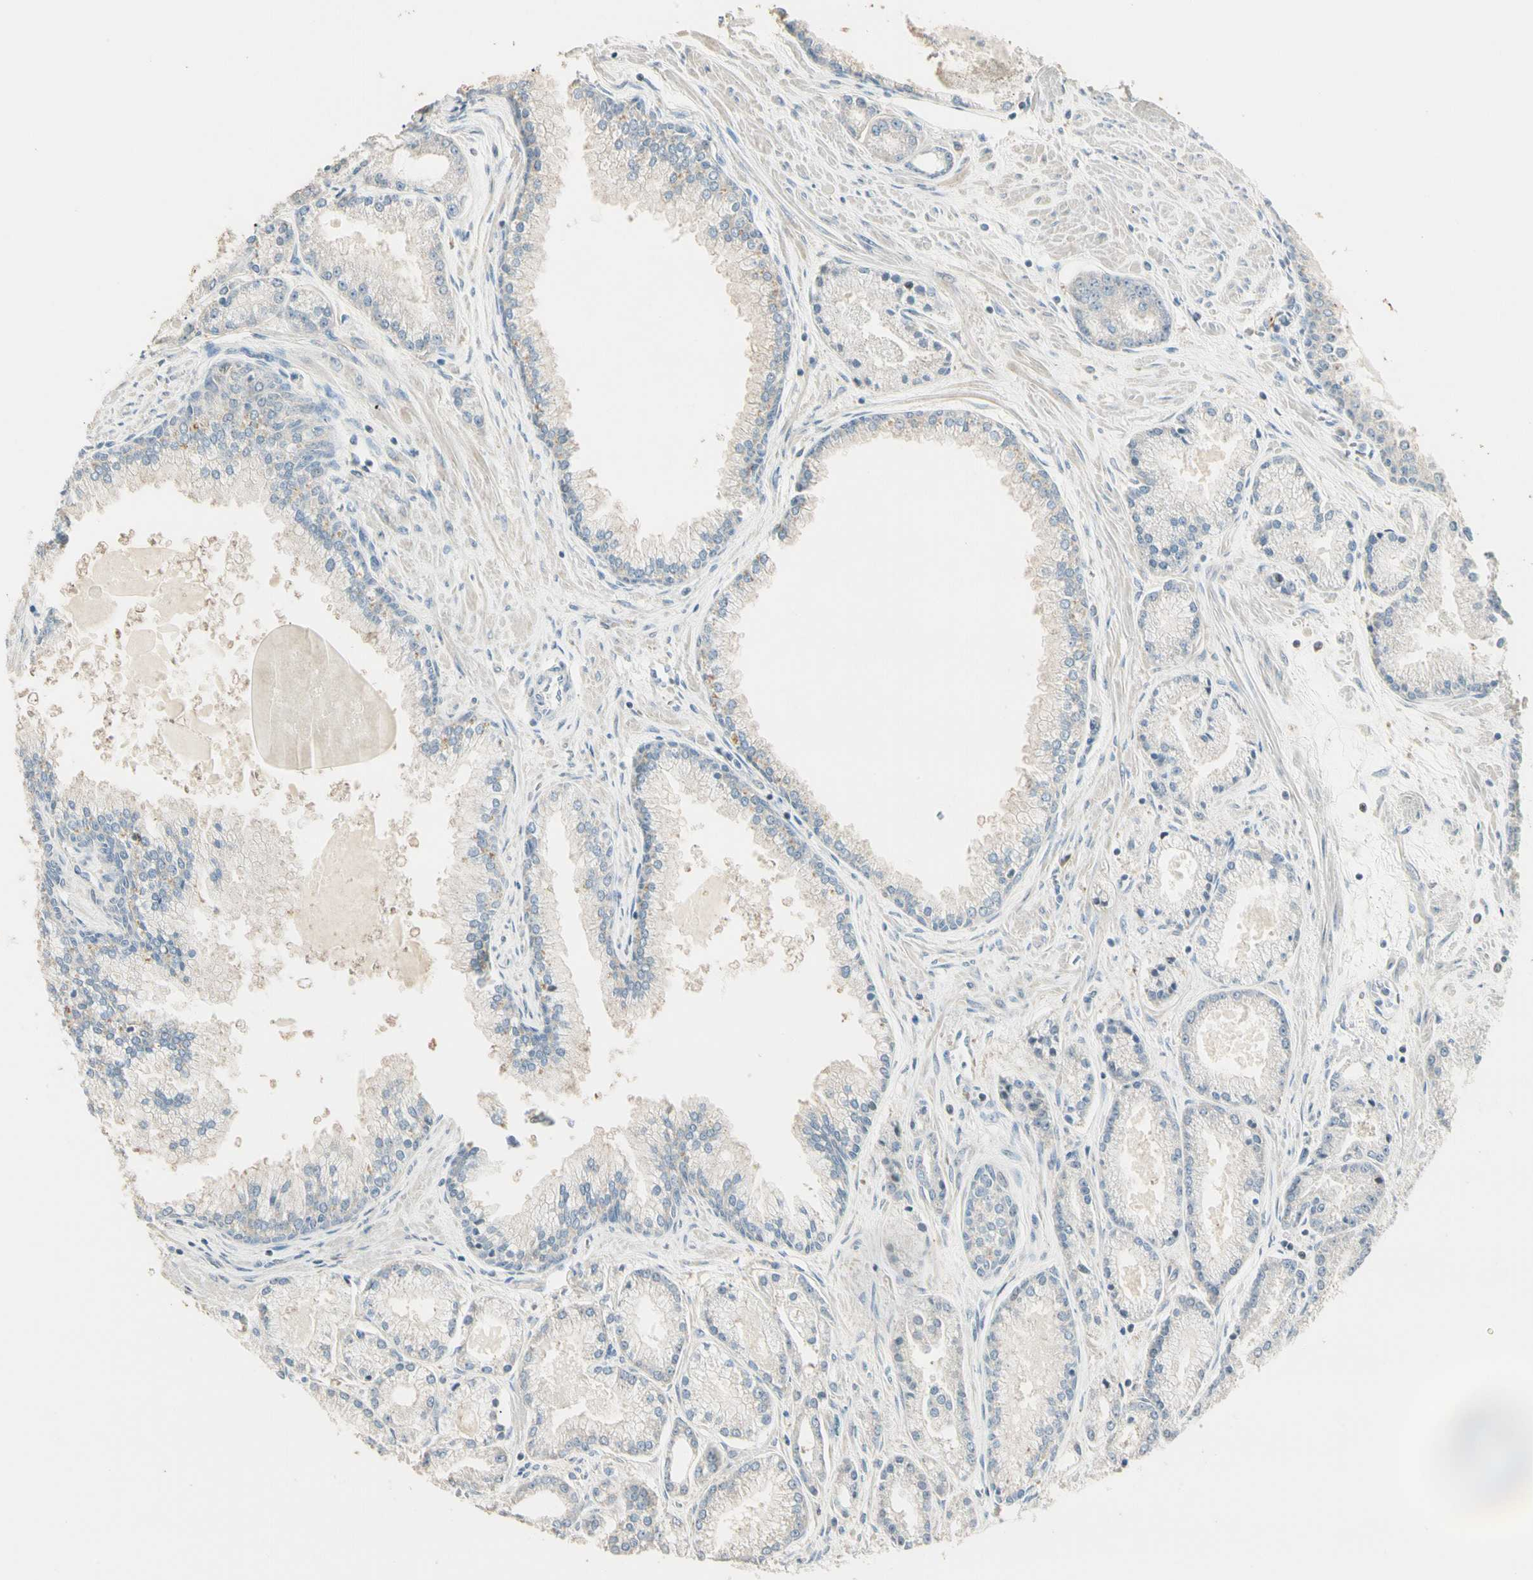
{"staining": {"intensity": "negative", "quantity": "none", "location": "none"}, "tissue": "prostate cancer", "cell_type": "Tumor cells", "image_type": "cancer", "snomed": [{"axis": "morphology", "description": "Adenocarcinoma, High grade"}, {"axis": "topography", "description": "Prostate"}], "caption": "Prostate high-grade adenocarcinoma was stained to show a protein in brown. There is no significant staining in tumor cells.", "gene": "GNE", "patient": {"sex": "male", "age": 61}}